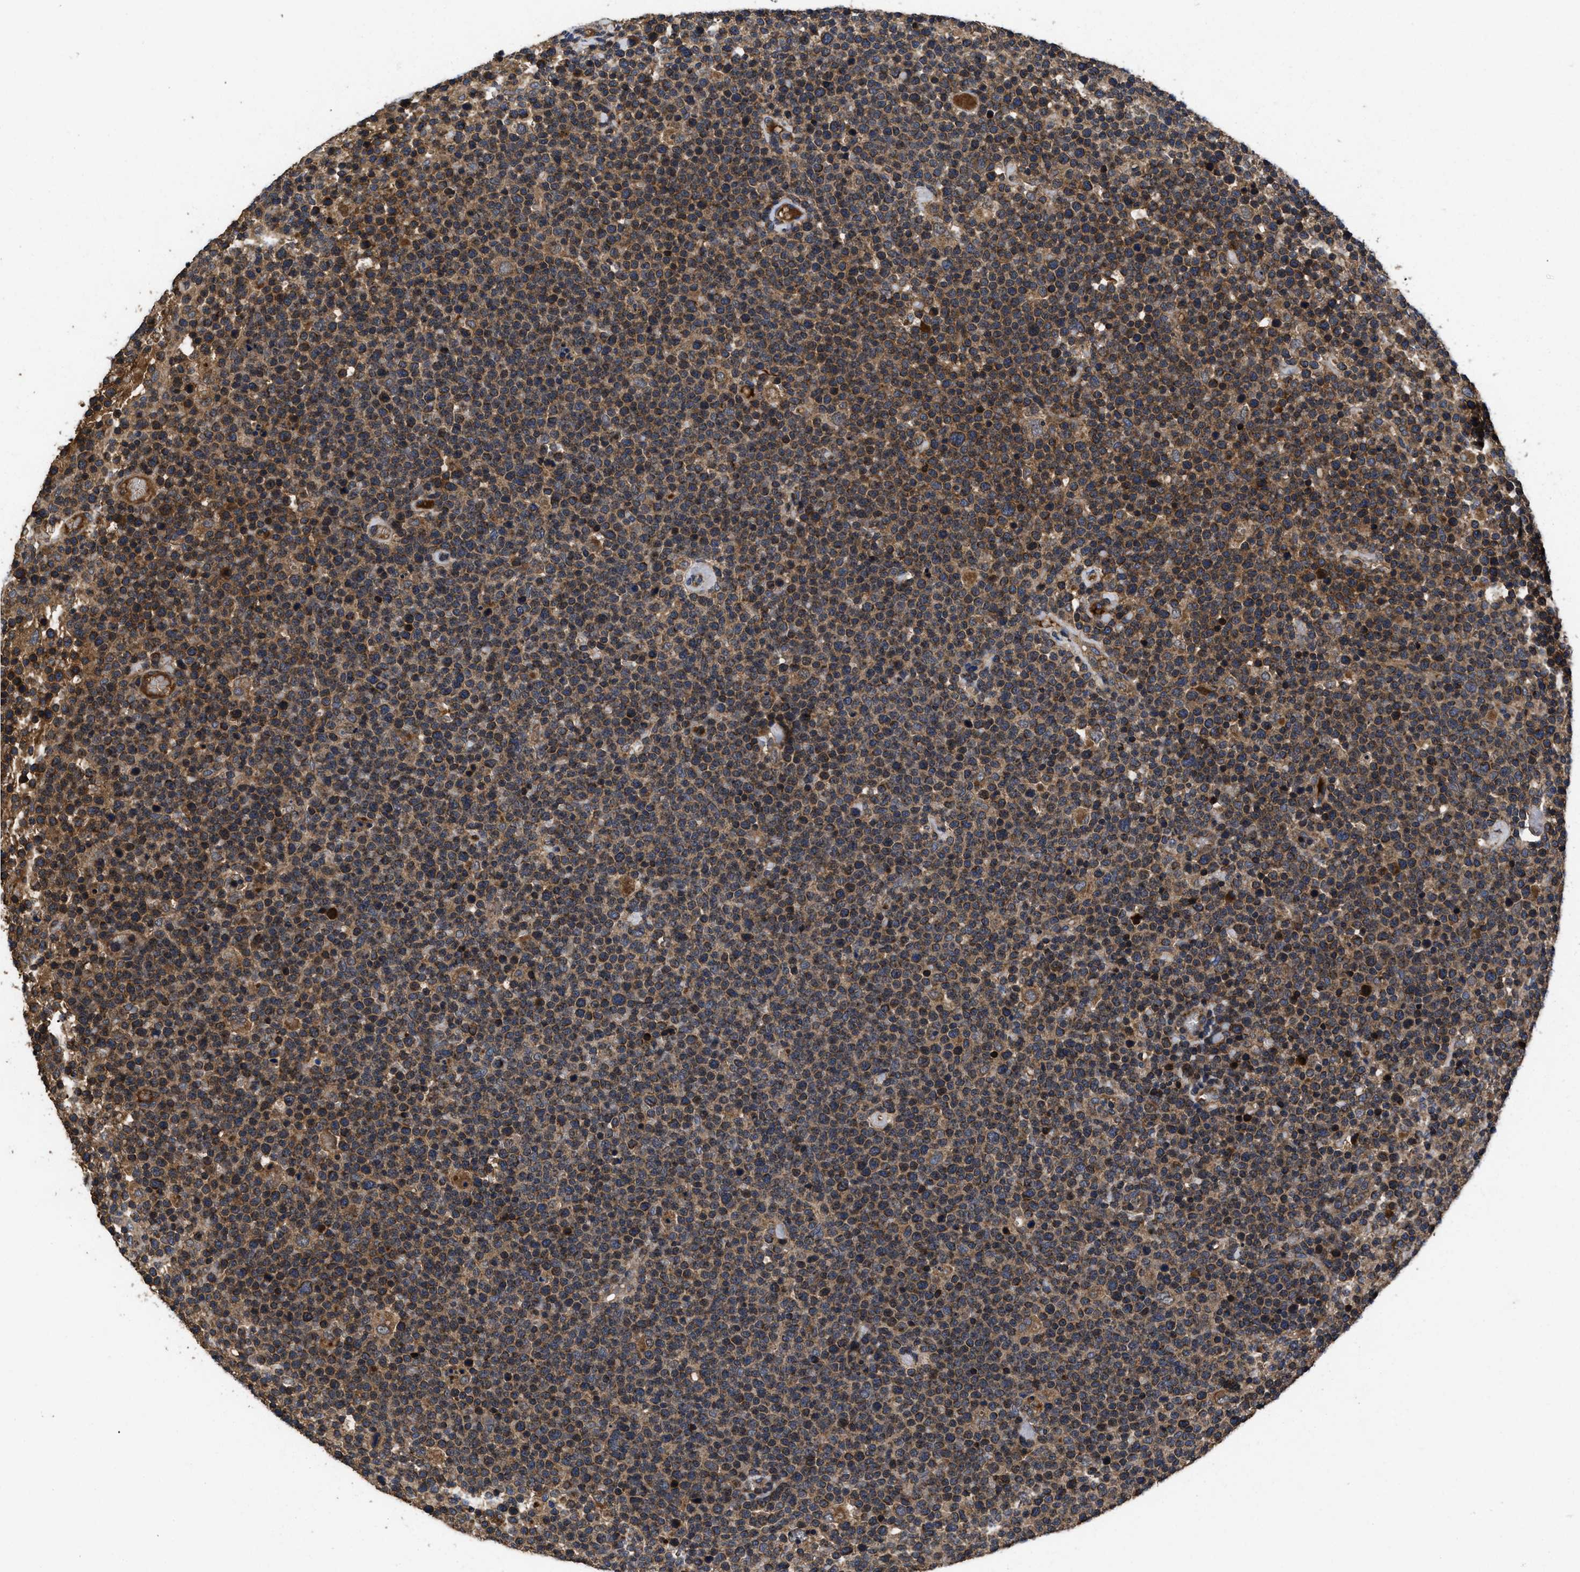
{"staining": {"intensity": "strong", "quantity": ">75%", "location": "cytoplasmic/membranous"}, "tissue": "lymphoma", "cell_type": "Tumor cells", "image_type": "cancer", "snomed": [{"axis": "morphology", "description": "Malignant lymphoma, non-Hodgkin's type, High grade"}, {"axis": "topography", "description": "Lymph node"}], "caption": "Lymphoma tissue displays strong cytoplasmic/membranous expression in approximately >75% of tumor cells, visualized by immunohistochemistry.", "gene": "LRRC3", "patient": {"sex": "male", "age": 61}}